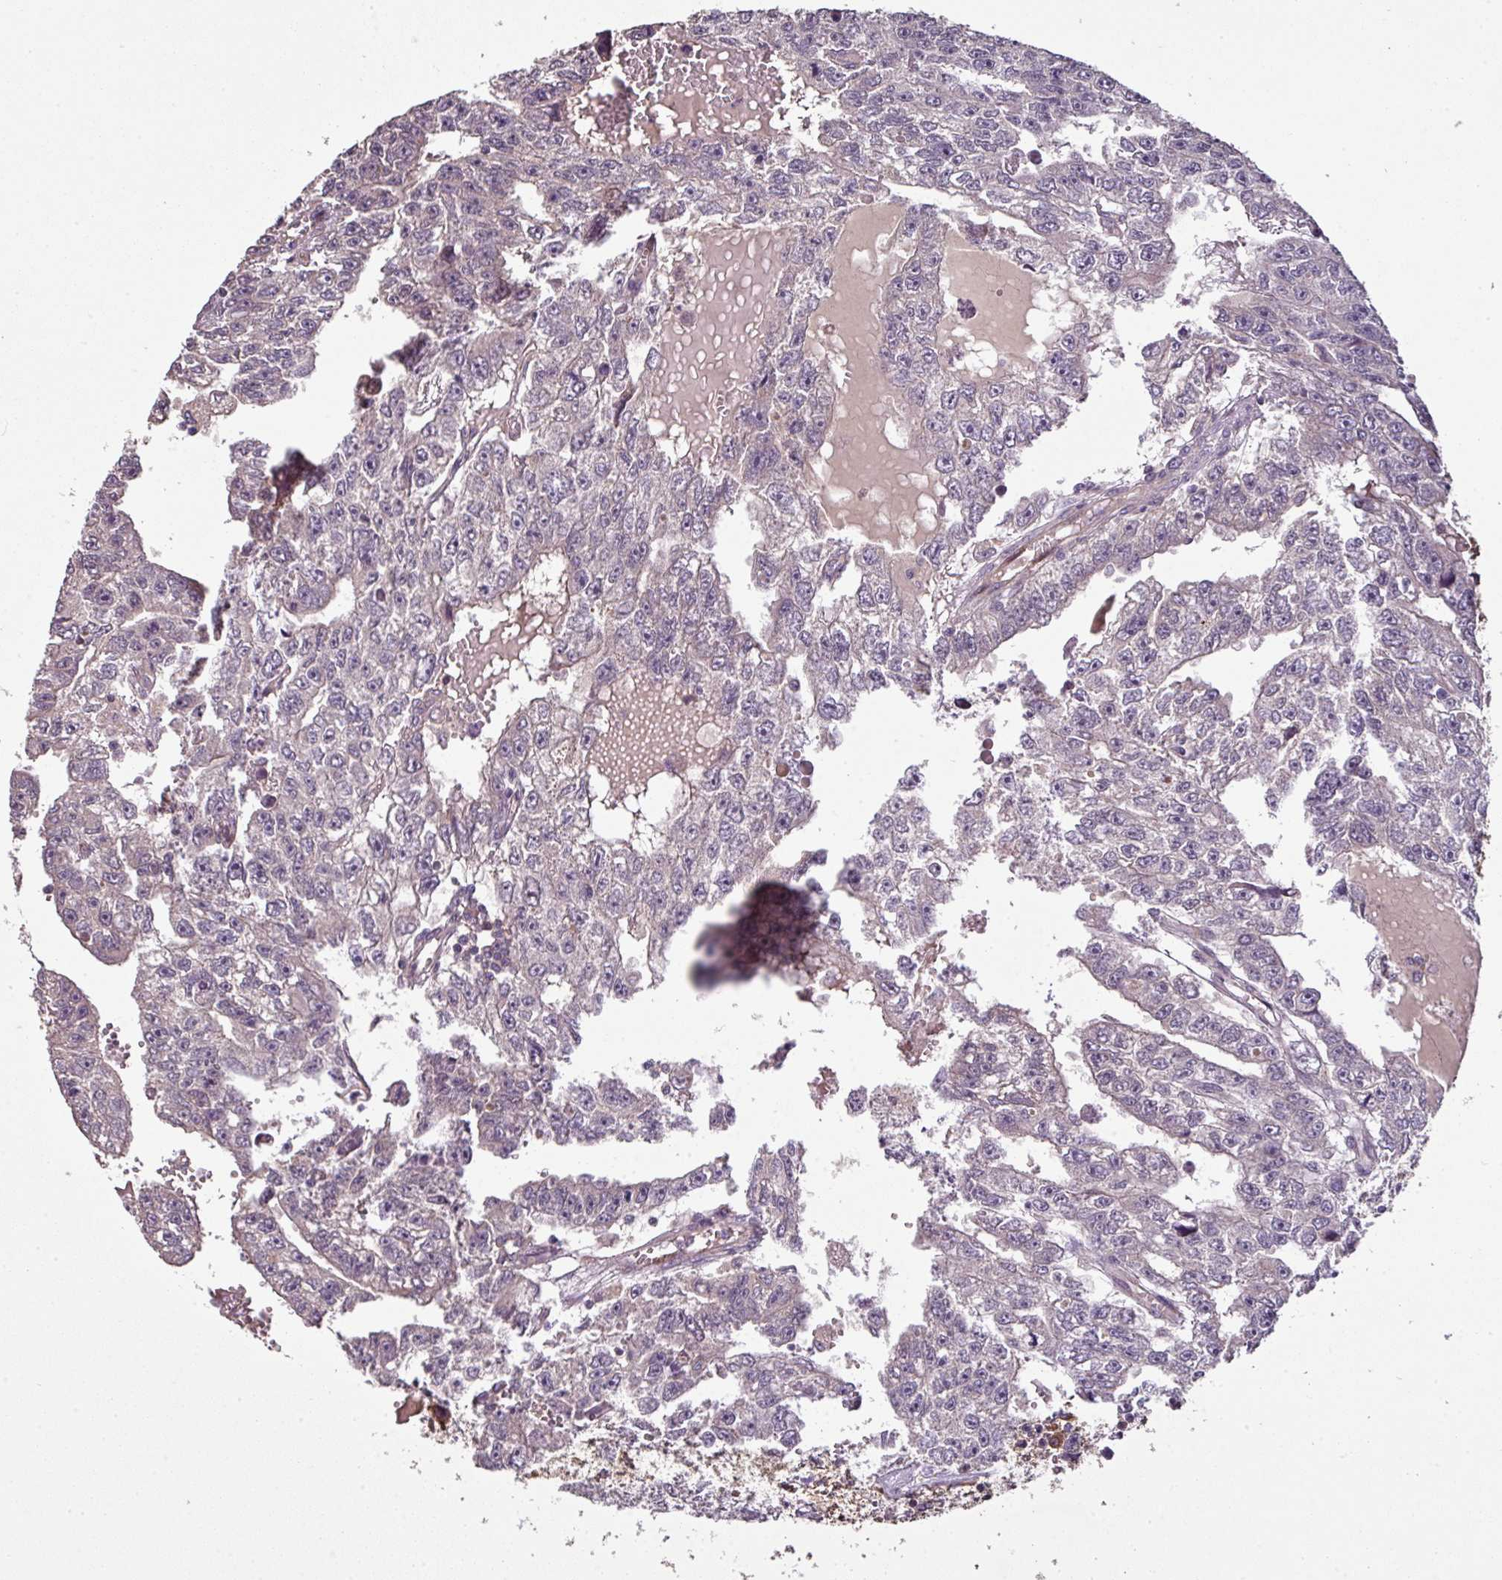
{"staining": {"intensity": "negative", "quantity": "none", "location": "none"}, "tissue": "testis cancer", "cell_type": "Tumor cells", "image_type": "cancer", "snomed": [{"axis": "morphology", "description": "Carcinoma, Embryonal, NOS"}, {"axis": "topography", "description": "Testis"}], "caption": "Immunohistochemical staining of testis embryonal carcinoma reveals no significant positivity in tumor cells.", "gene": "SPCS3", "patient": {"sex": "male", "age": 20}}